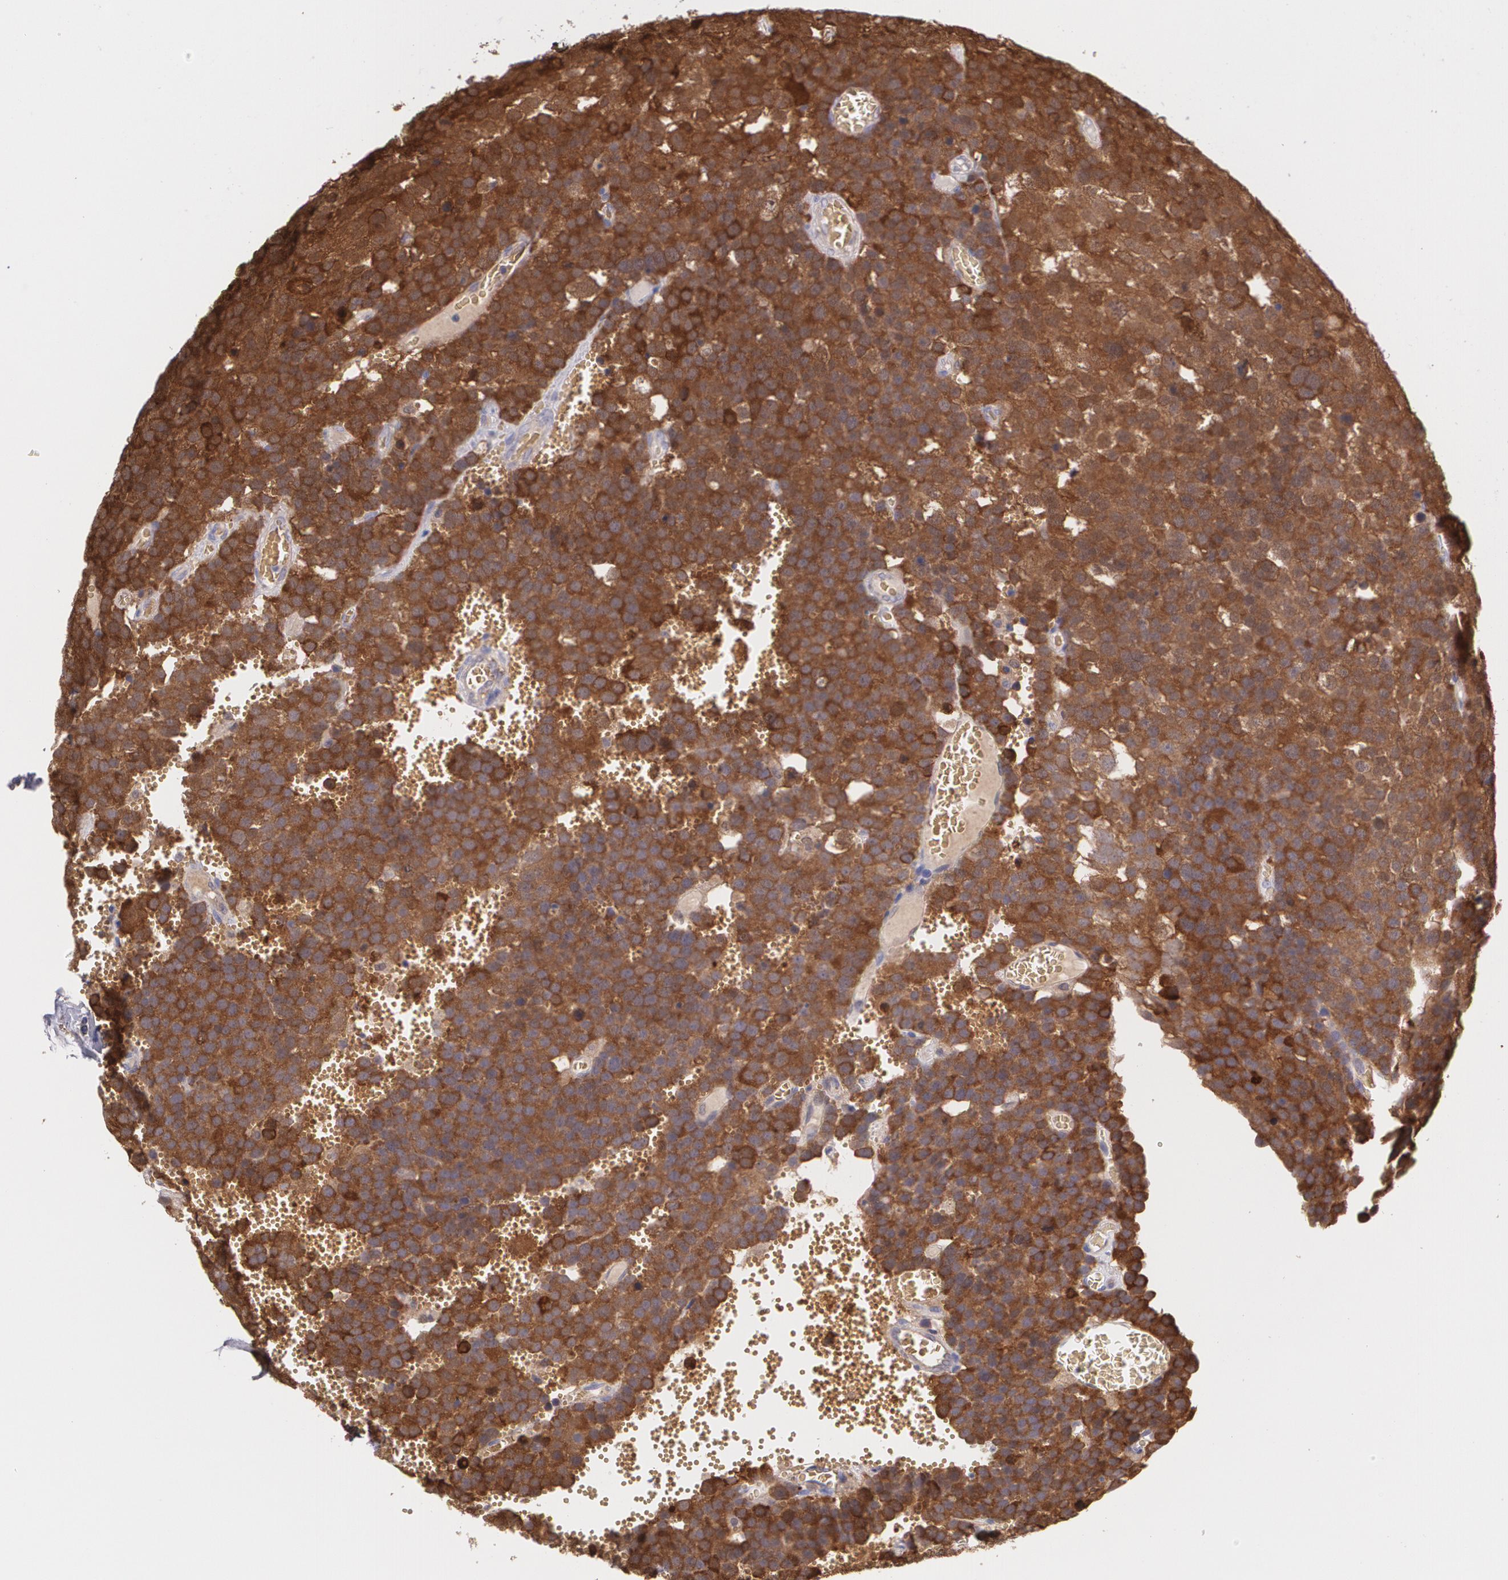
{"staining": {"intensity": "strong", "quantity": ">75%", "location": "cytoplasmic/membranous"}, "tissue": "testis cancer", "cell_type": "Tumor cells", "image_type": "cancer", "snomed": [{"axis": "morphology", "description": "Seminoma, NOS"}, {"axis": "topography", "description": "Testis"}], "caption": "A histopathology image showing strong cytoplasmic/membranous positivity in approximately >75% of tumor cells in seminoma (testis), as visualized by brown immunohistochemical staining.", "gene": "HSPH1", "patient": {"sex": "male", "age": 71}}